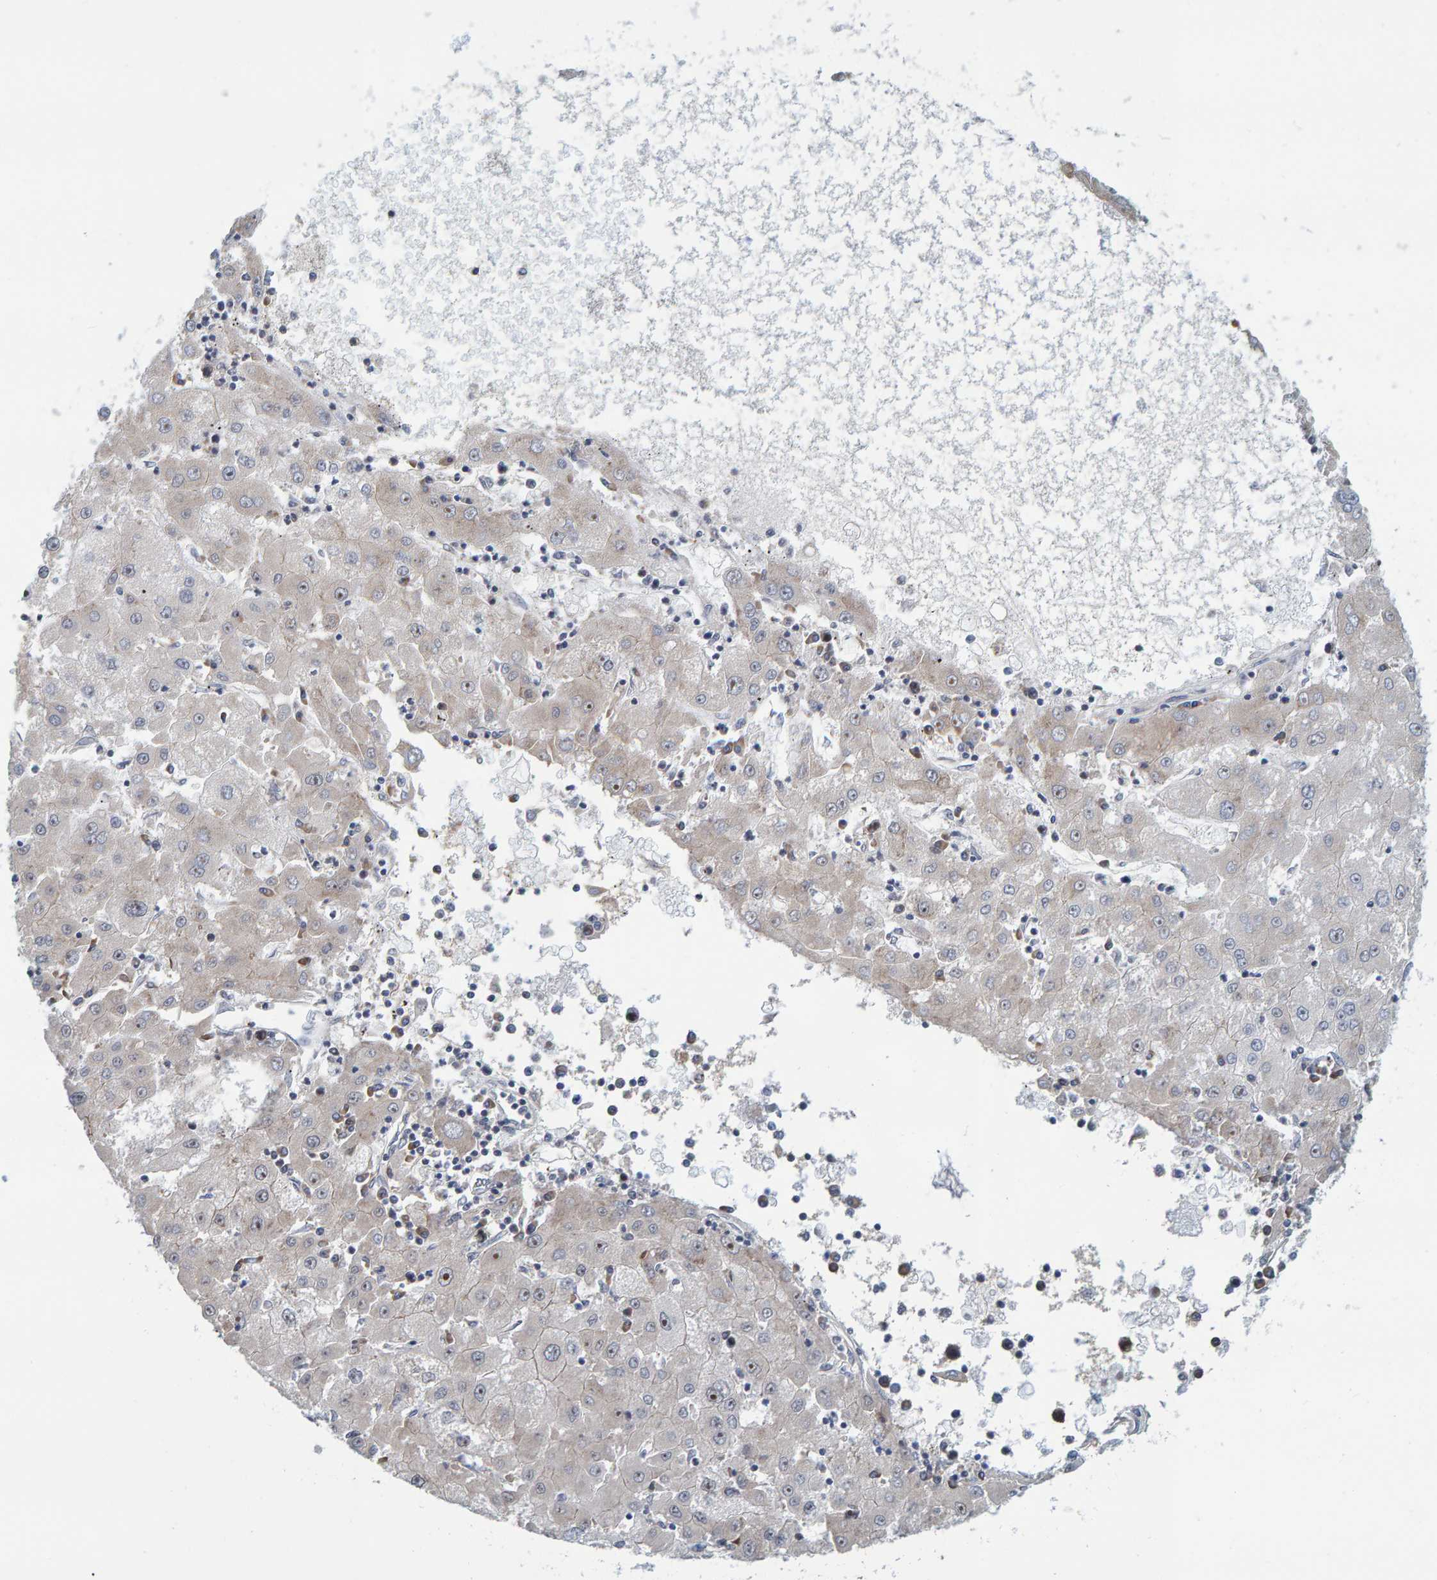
{"staining": {"intensity": "moderate", "quantity": "<25%", "location": "nuclear"}, "tissue": "liver cancer", "cell_type": "Tumor cells", "image_type": "cancer", "snomed": [{"axis": "morphology", "description": "Carcinoma, Hepatocellular, NOS"}, {"axis": "topography", "description": "Liver"}], "caption": "A brown stain highlights moderate nuclear expression of a protein in human liver cancer (hepatocellular carcinoma) tumor cells.", "gene": "POLR1E", "patient": {"sex": "male", "age": 72}}